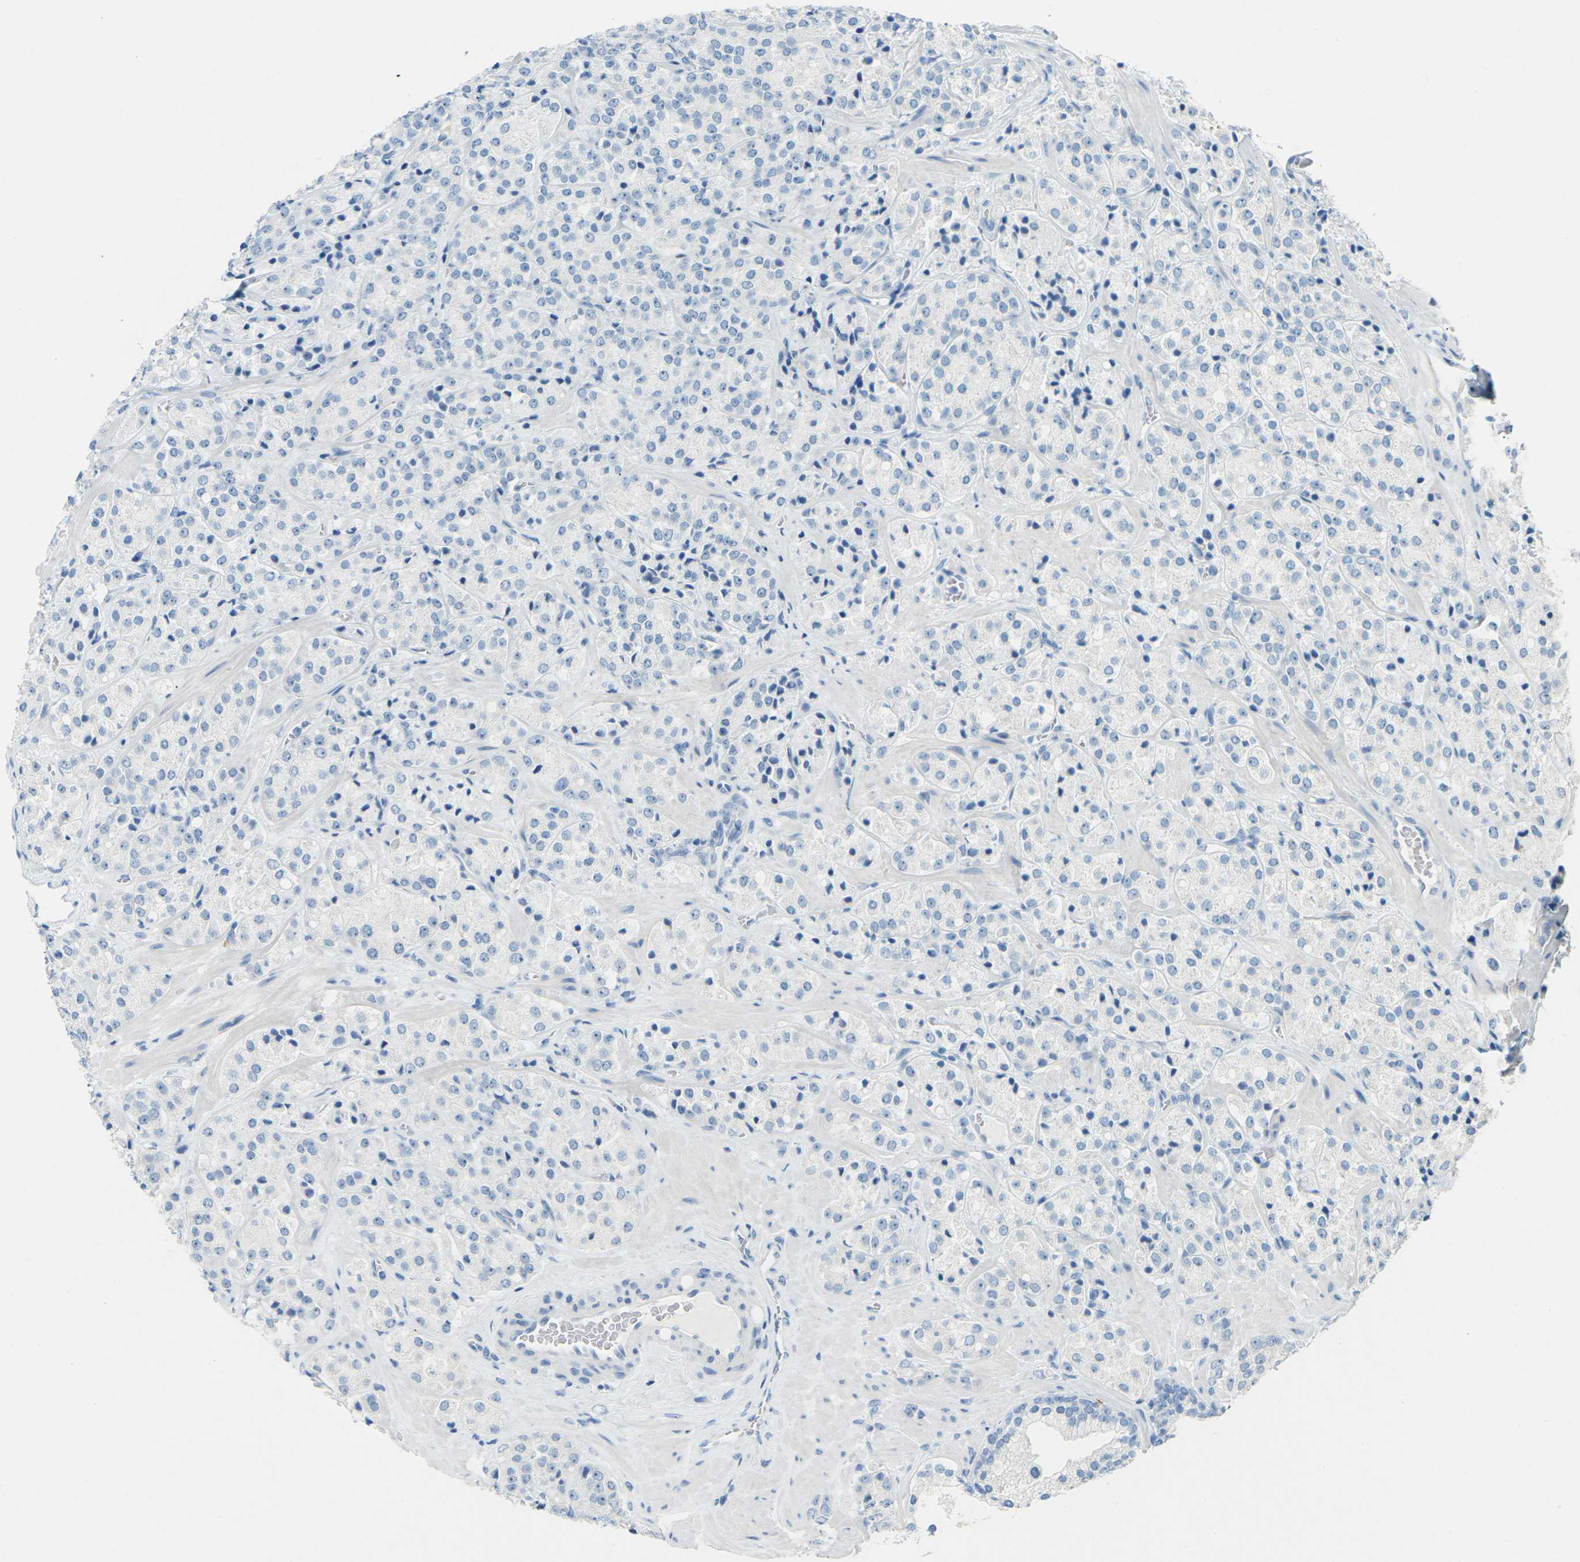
{"staining": {"intensity": "negative", "quantity": "none", "location": "none"}, "tissue": "prostate cancer", "cell_type": "Tumor cells", "image_type": "cancer", "snomed": [{"axis": "morphology", "description": "Adenocarcinoma, High grade"}, {"axis": "topography", "description": "Prostate"}], "caption": "There is no significant positivity in tumor cells of prostate cancer.", "gene": "CDH16", "patient": {"sex": "male", "age": 64}}